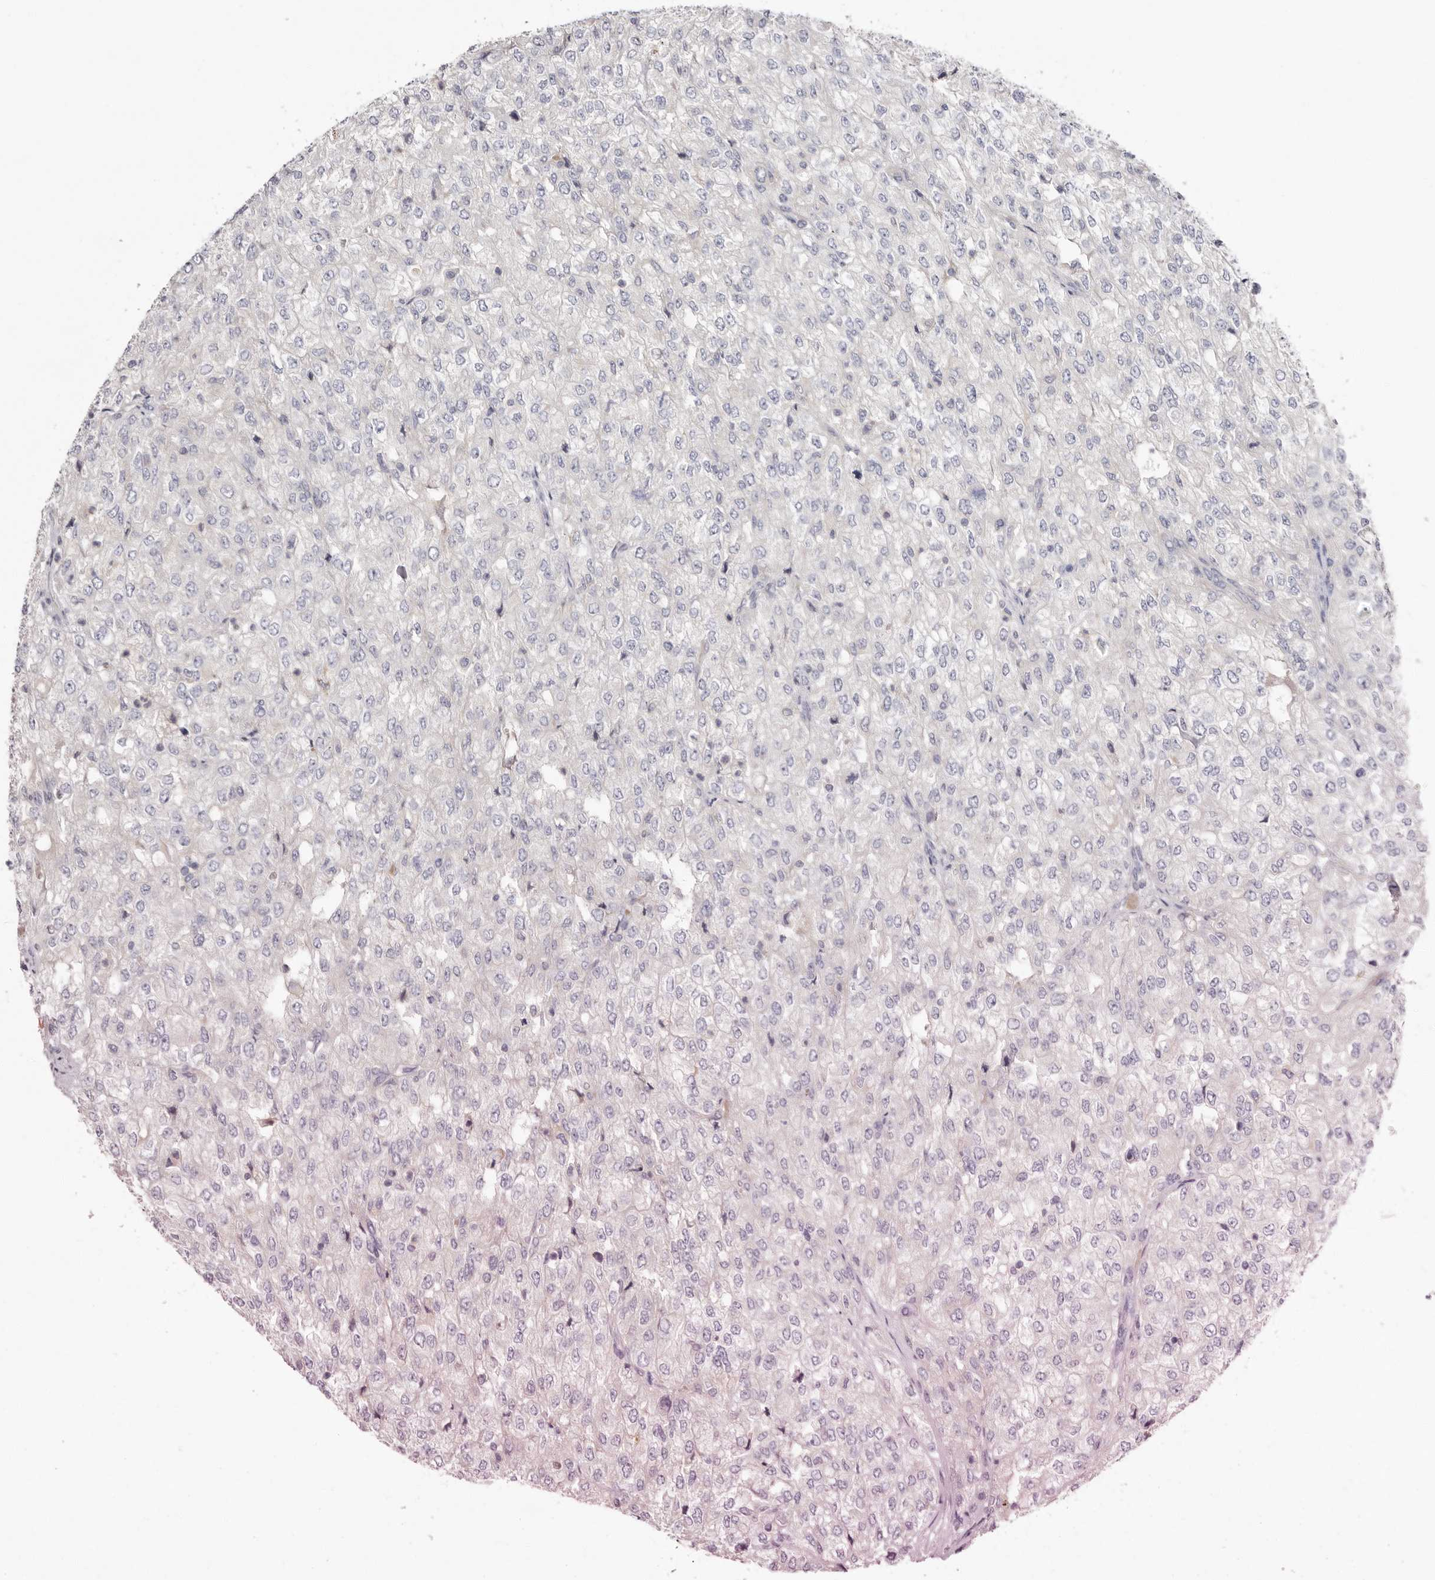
{"staining": {"intensity": "negative", "quantity": "none", "location": "none"}, "tissue": "renal cancer", "cell_type": "Tumor cells", "image_type": "cancer", "snomed": [{"axis": "morphology", "description": "Adenocarcinoma, NOS"}, {"axis": "topography", "description": "Kidney"}], "caption": "The photomicrograph exhibits no significant staining in tumor cells of renal adenocarcinoma.", "gene": "S1PR5", "patient": {"sex": "female", "age": 54}}